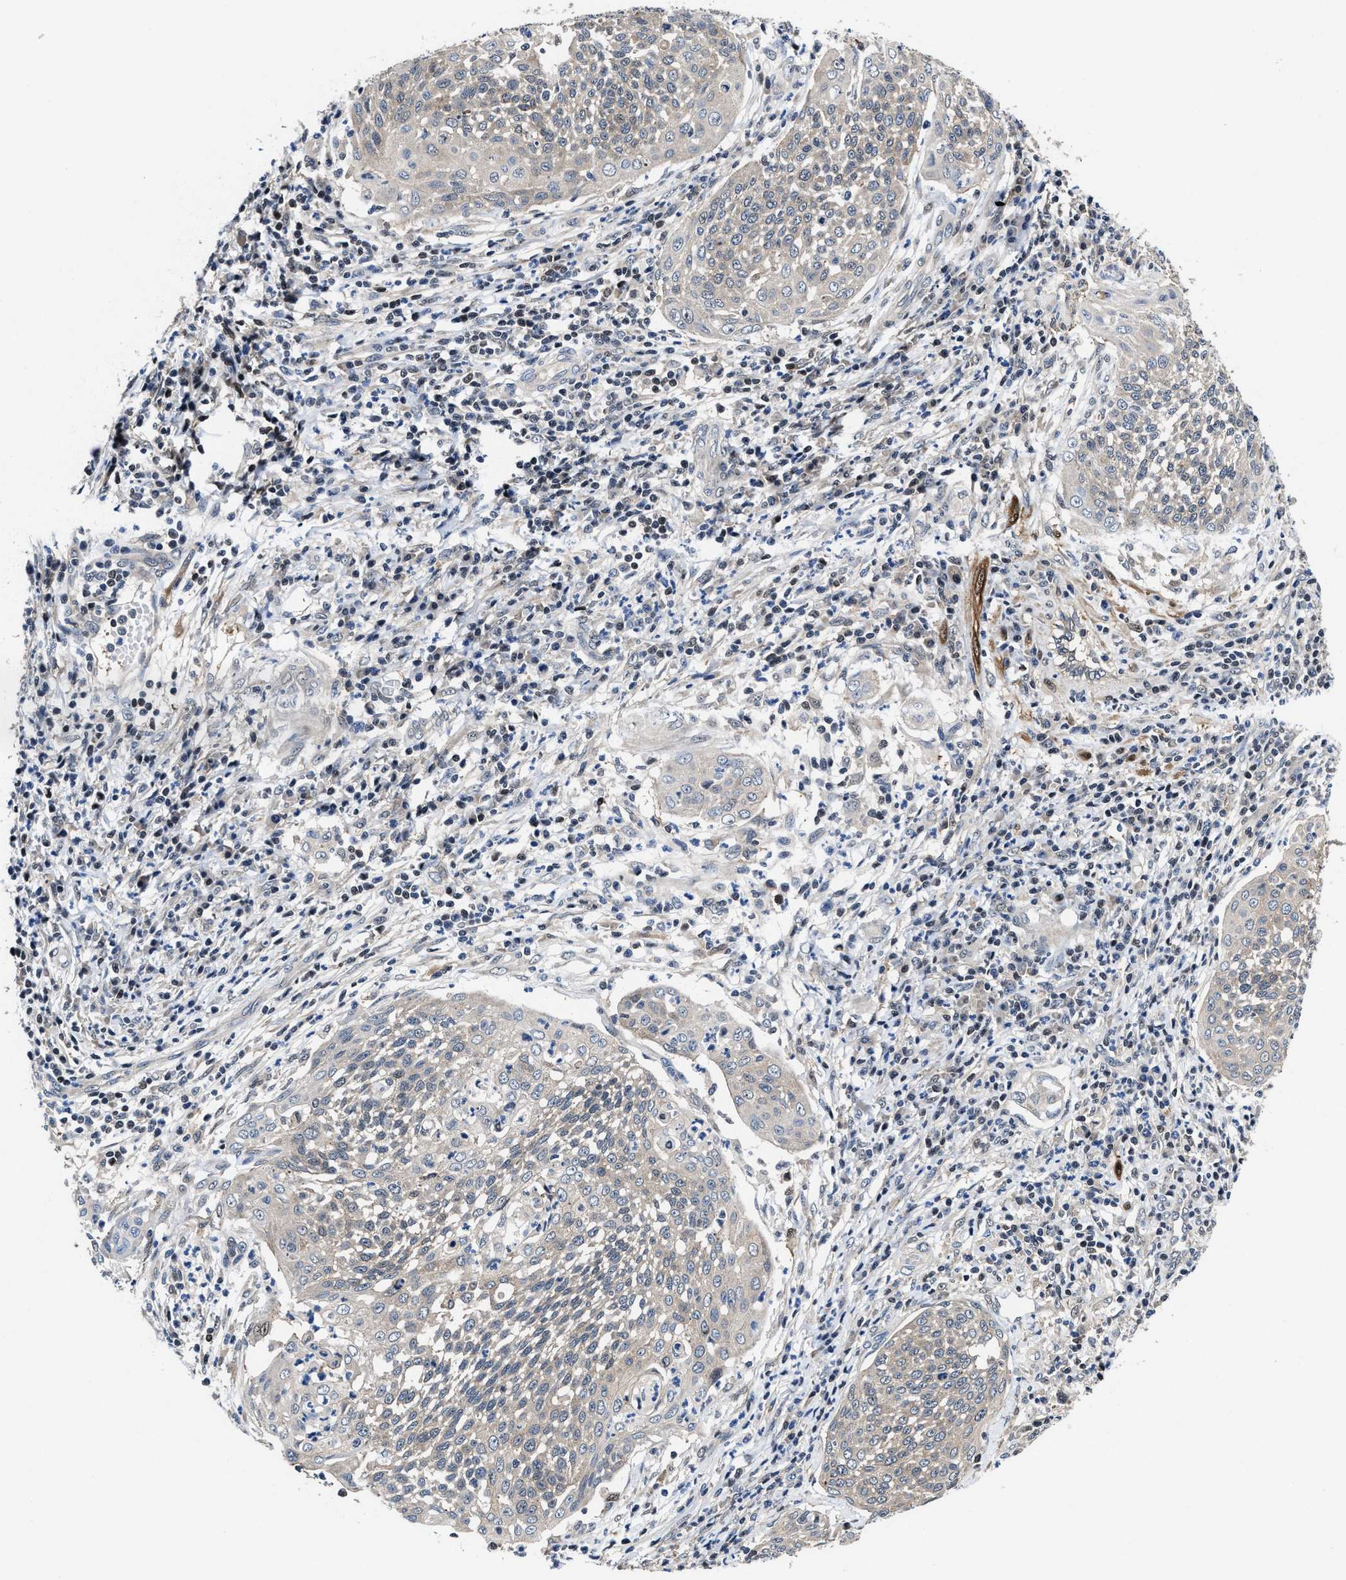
{"staining": {"intensity": "weak", "quantity": ">75%", "location": "cytoplasmic/membranous"}, "tissue": "cervical cancer", "cell_type": "Tumor cells", "image_type": "cancer", "snomed": [{"axis": "morphology", "description": "Squamous cell carcinoma, NOS"}, {"axis": "topography", "description": "Cervix"}], "caption": "This is an image of immunohistochemistry (IHC) staining of cervical cancer (squamous cell carcinoma), which shows weak expression in the cytoplasmic/membranous of tumor cells.", "gene": "KIF12", "patient": {"sex": "female", "age": 34}}